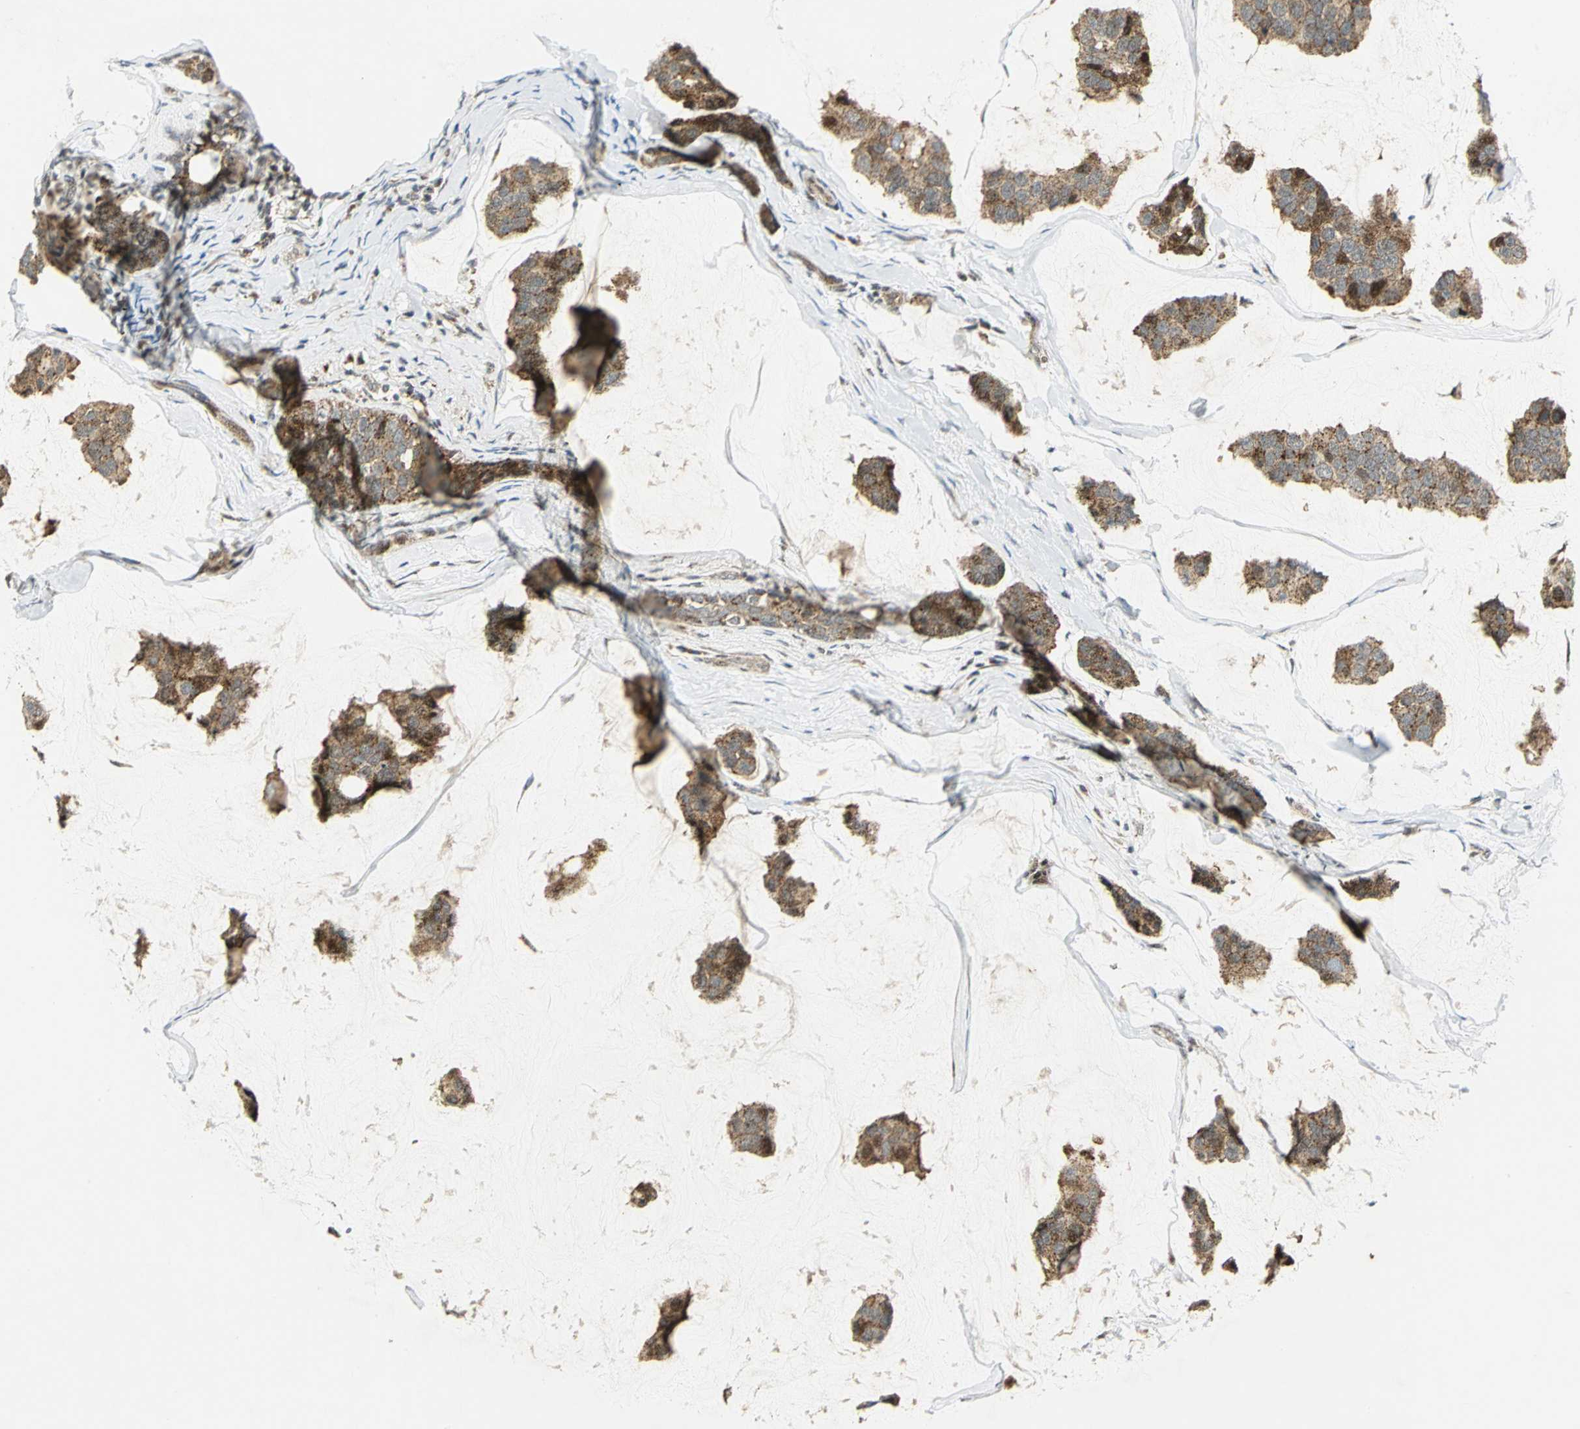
{"staining": {"intensity": "moderate", "quantity": ">75%", "location": "cytoplasmic/membranous"}, "tissue": "breast cancer", "cell_type": "Tumor cells", "image_type": "cancer", "snomed": [{"axis": "morphology", "description": "Normal tissue, NOS"}, {"axis": "morphology", "description": "Duct carcinoma"}, {"axis": "topography", "description": "Breast"}], "caption": "Breast infiltrating ductal carcinoma stained for a protein exhibits moderate cytoplasmic/membranous positivity in tumor cells.", "gene": "ATP6V1A", "patient": {"sex": "female", "age": 50}}